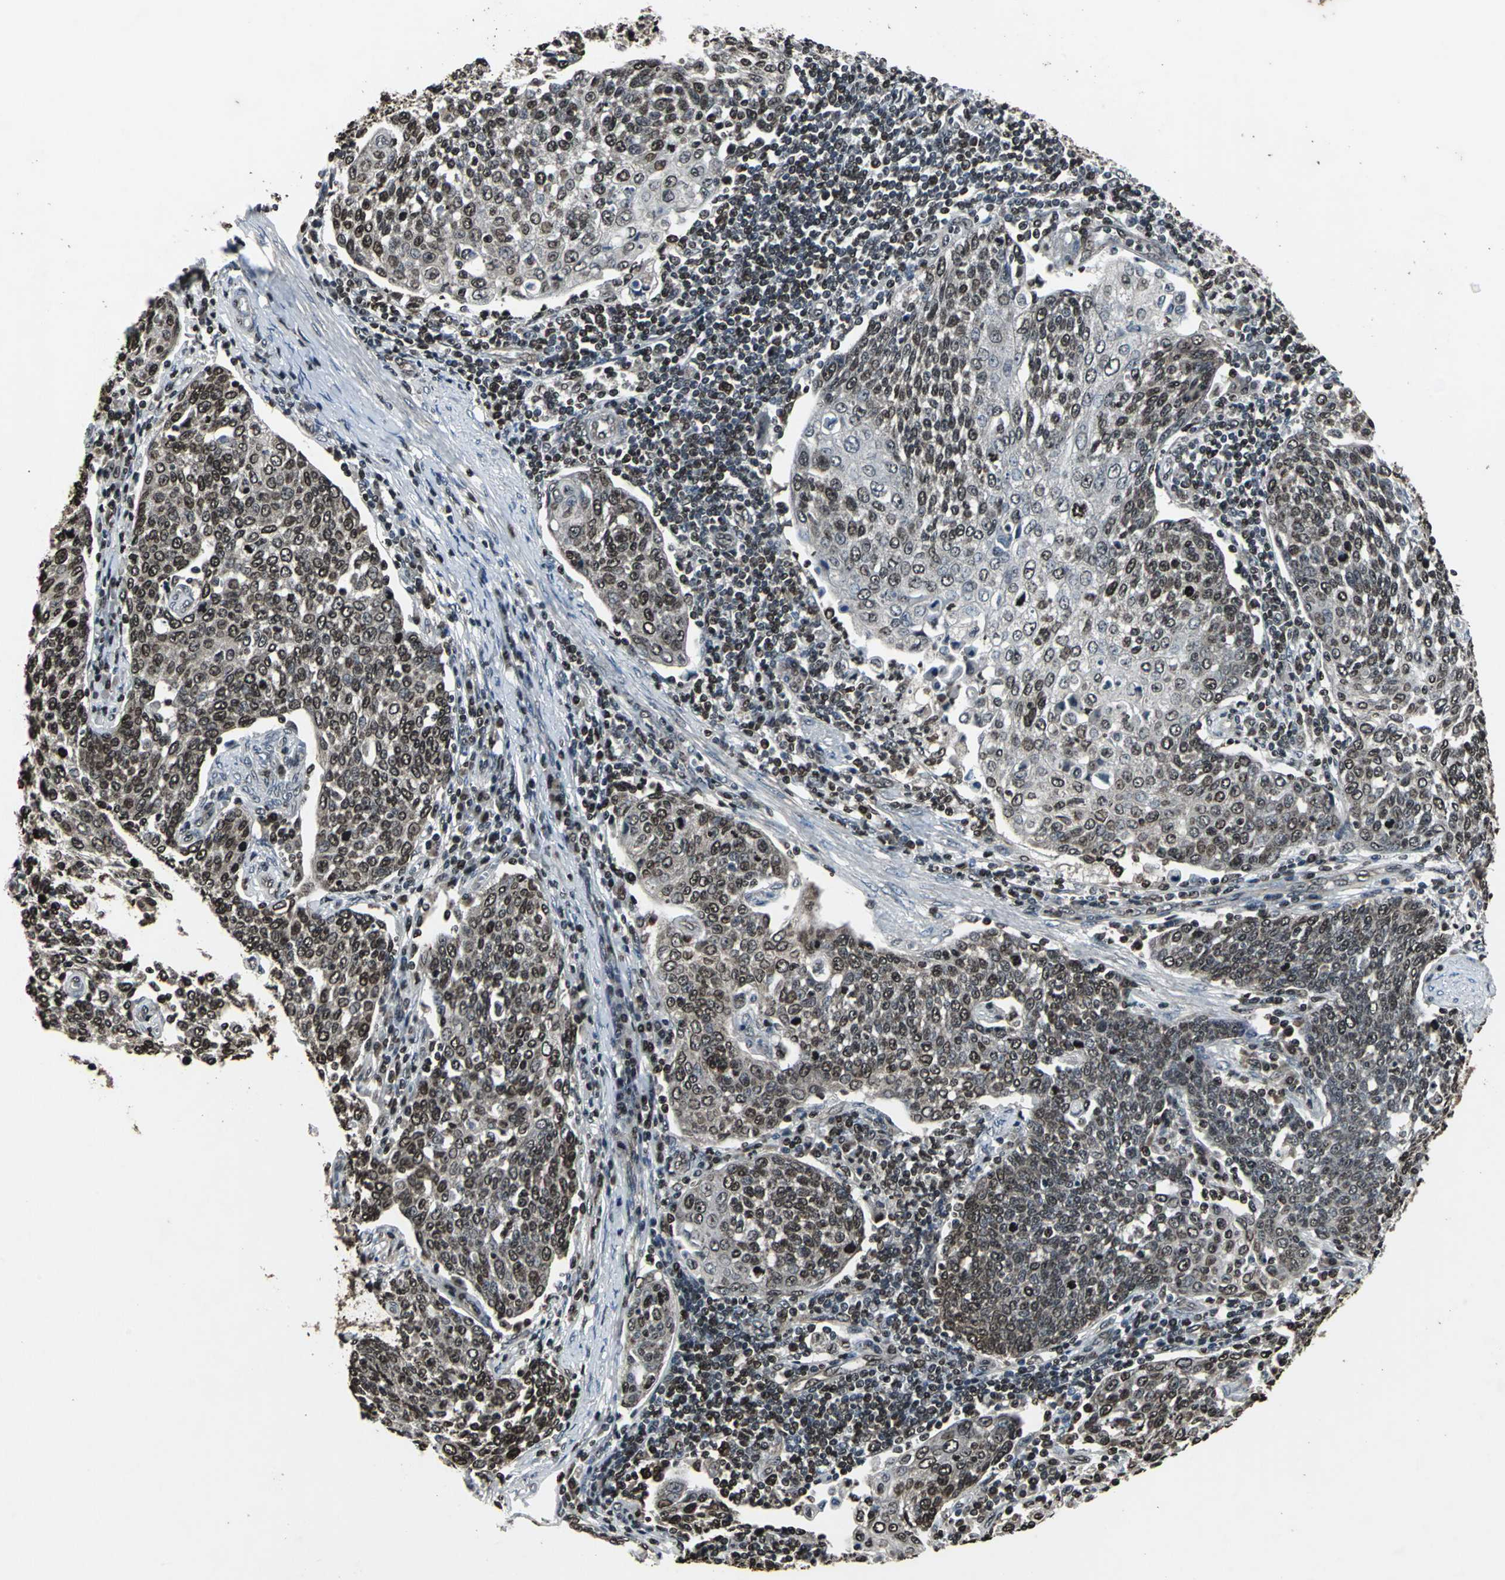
{"staining": {"intensity": "strong", "quantity": ">75%", "location": "cytoplasmic/membranous,nuclear"}, "tissue": "cervical cancer", "cell_type": "Tumor cells", "image_type": "cancer", "snomed": [{"axis": "morphology", "description": "Squamous cell carcinoma, NOS"}, {"axis": "topography", "description": "Cervix"}], "caption": "Protein positivity by IHC exhibits strong cytoplasmic/membranous and nuclear positivity in about >75% of tumor cells in squamous cell carcinoma (cervical).", "gene": "AHR", "patient": {"sex": "female", "age": 34}}